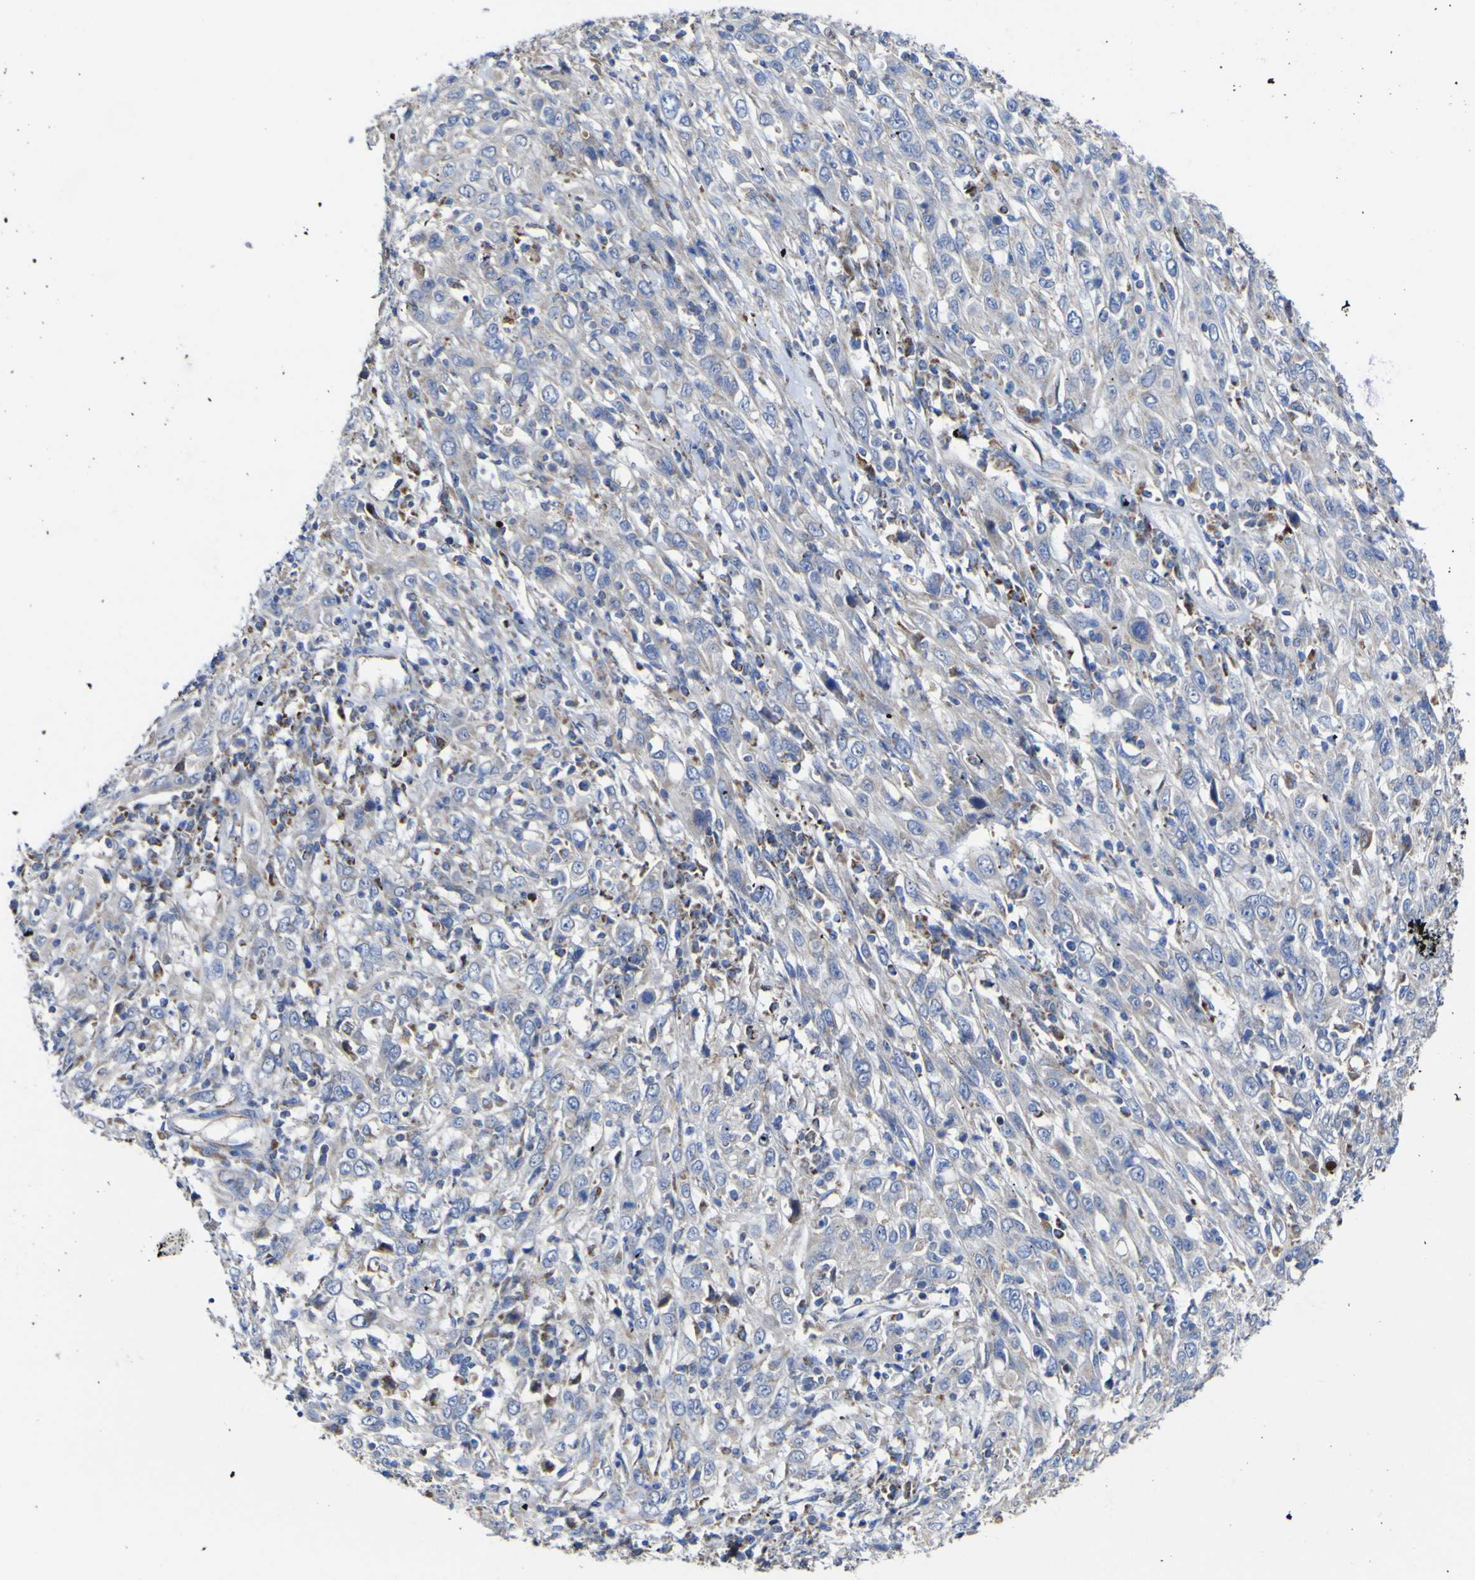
{"staining": {"intensity": "negative", "quantity": "none", "location": "none"}, "tissue": "cervical cancer", "cell_type": "Tumor cells", "image_type": "cancer", "snomed": [{"axis": "morphology", "description": "Squamous cell carcinoma, NOS"}, {"axis": "topography", "description": "Cervix"}], "caption": "Cervical cancer (squamous cell carcinoma) was stained to show a protein in brown. There is no significant expression in tumor cells.", "gene": "CCDC90B", "patient": {"sex": "female", "age": 46}}